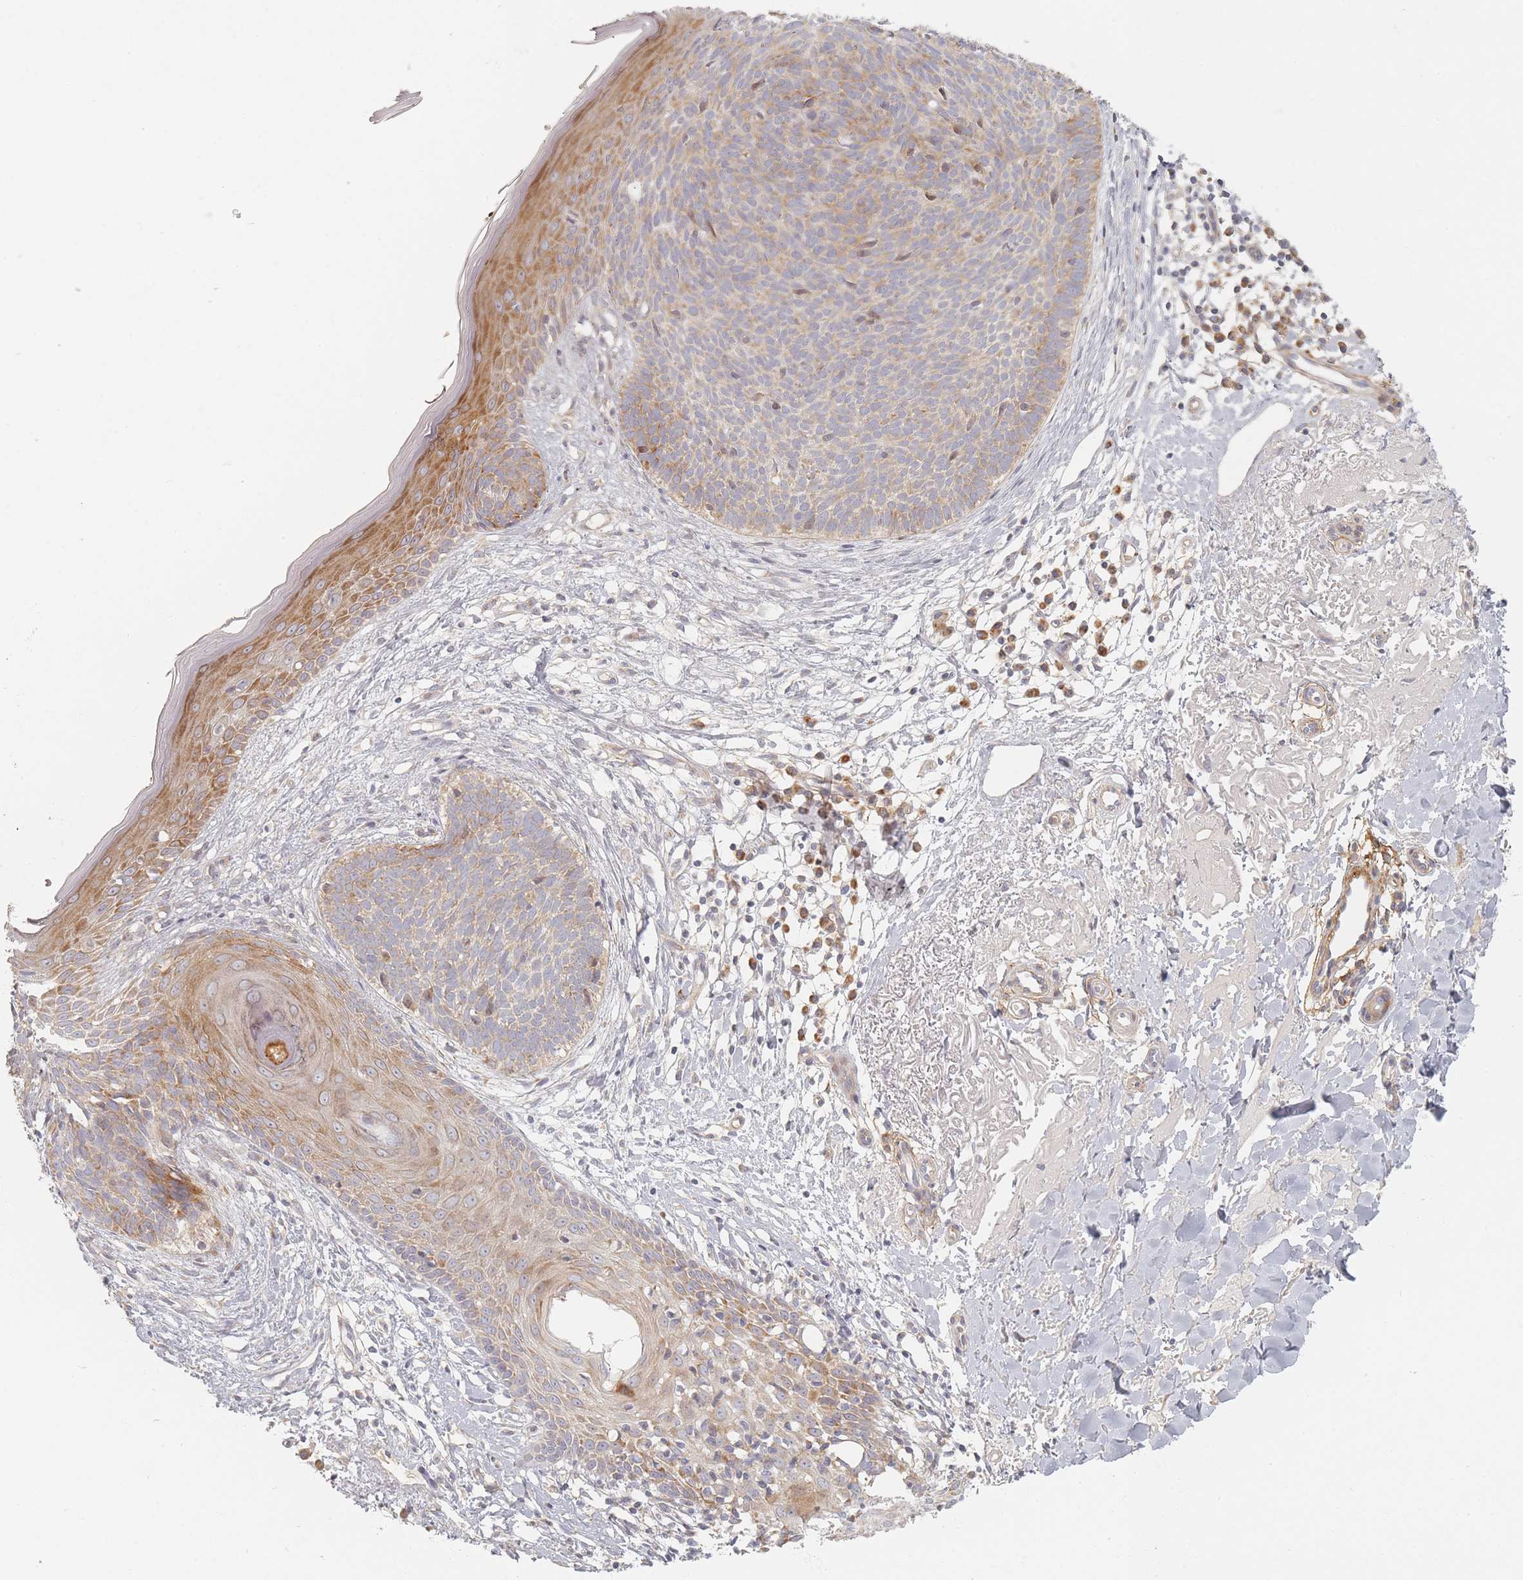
{"staining": {"intensity": "moderate", "quantity": "25%-75%", "location": "cytoplasmic/membranous"}, "tissue": "skin cancer", "cell_type": "Tumor cells", "image_type": "cancer", "snomed": [{"axis": "morphology", "description": "Basal cell carcinoma"}, {"axis": "topography", "description": "Skin"}], "caption": "This histopathology image demonstrates skin cancer stained with immunohistochemistry to label a protein in brown. The cytoplasmic/membranous of tumor cells show moderate positivity for the protein. Nuclei are counter-stained blue.", "gene": "ZKSCAN7", "patient": {"sex": "male", "age": 84}}